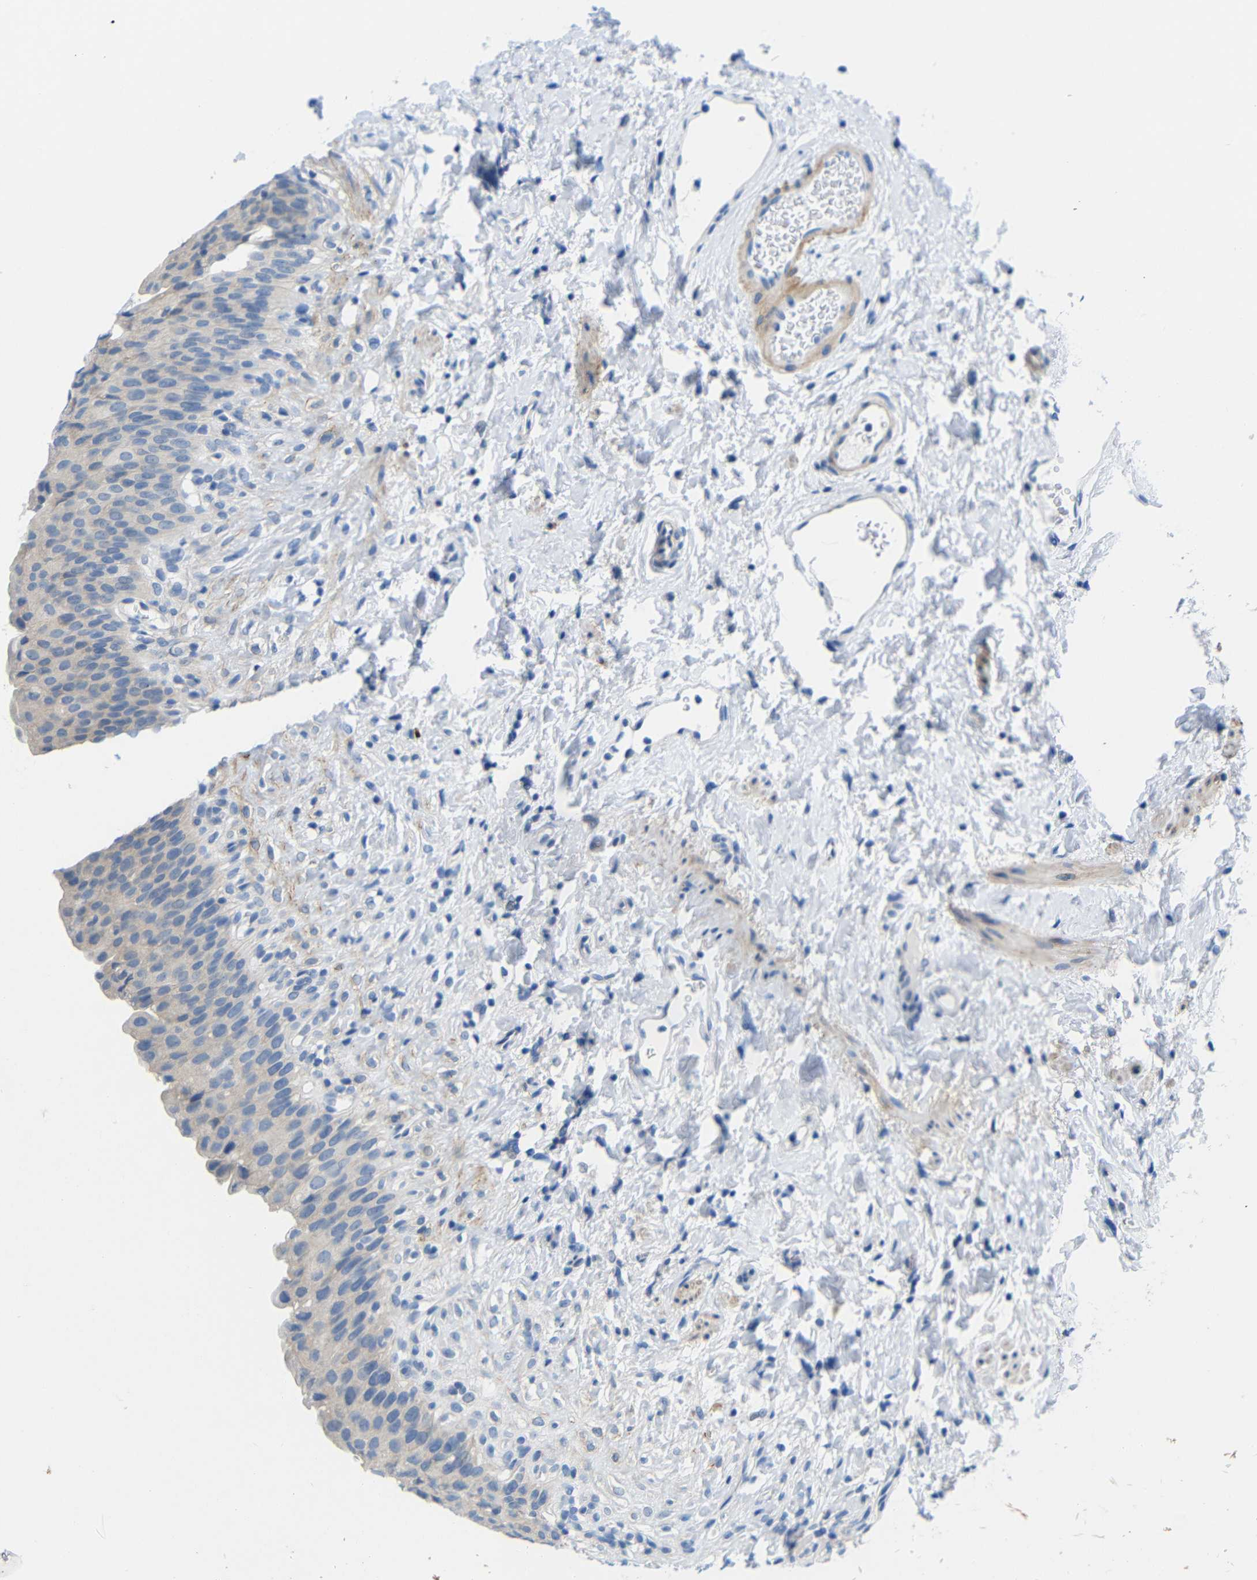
{"staining": {"intensity": "negative", "quantity": "none", "location": "none"}, "tissue": "urinary bladder", "cell_type": "Urothelial cells", "image_type": "normal", "snomed": [{"axis": "morphology", "description": "Normal tissue, NOS"}, {"axis": "topography", "description": "Urinary bladder"}], "caption": "This is an immunohistochemistry histopathology image of normal human urinary bladder. There is no positivity in urothelial cells.", "gene": "NEGR1", "patient": {"sex": "female", "age": 79}}